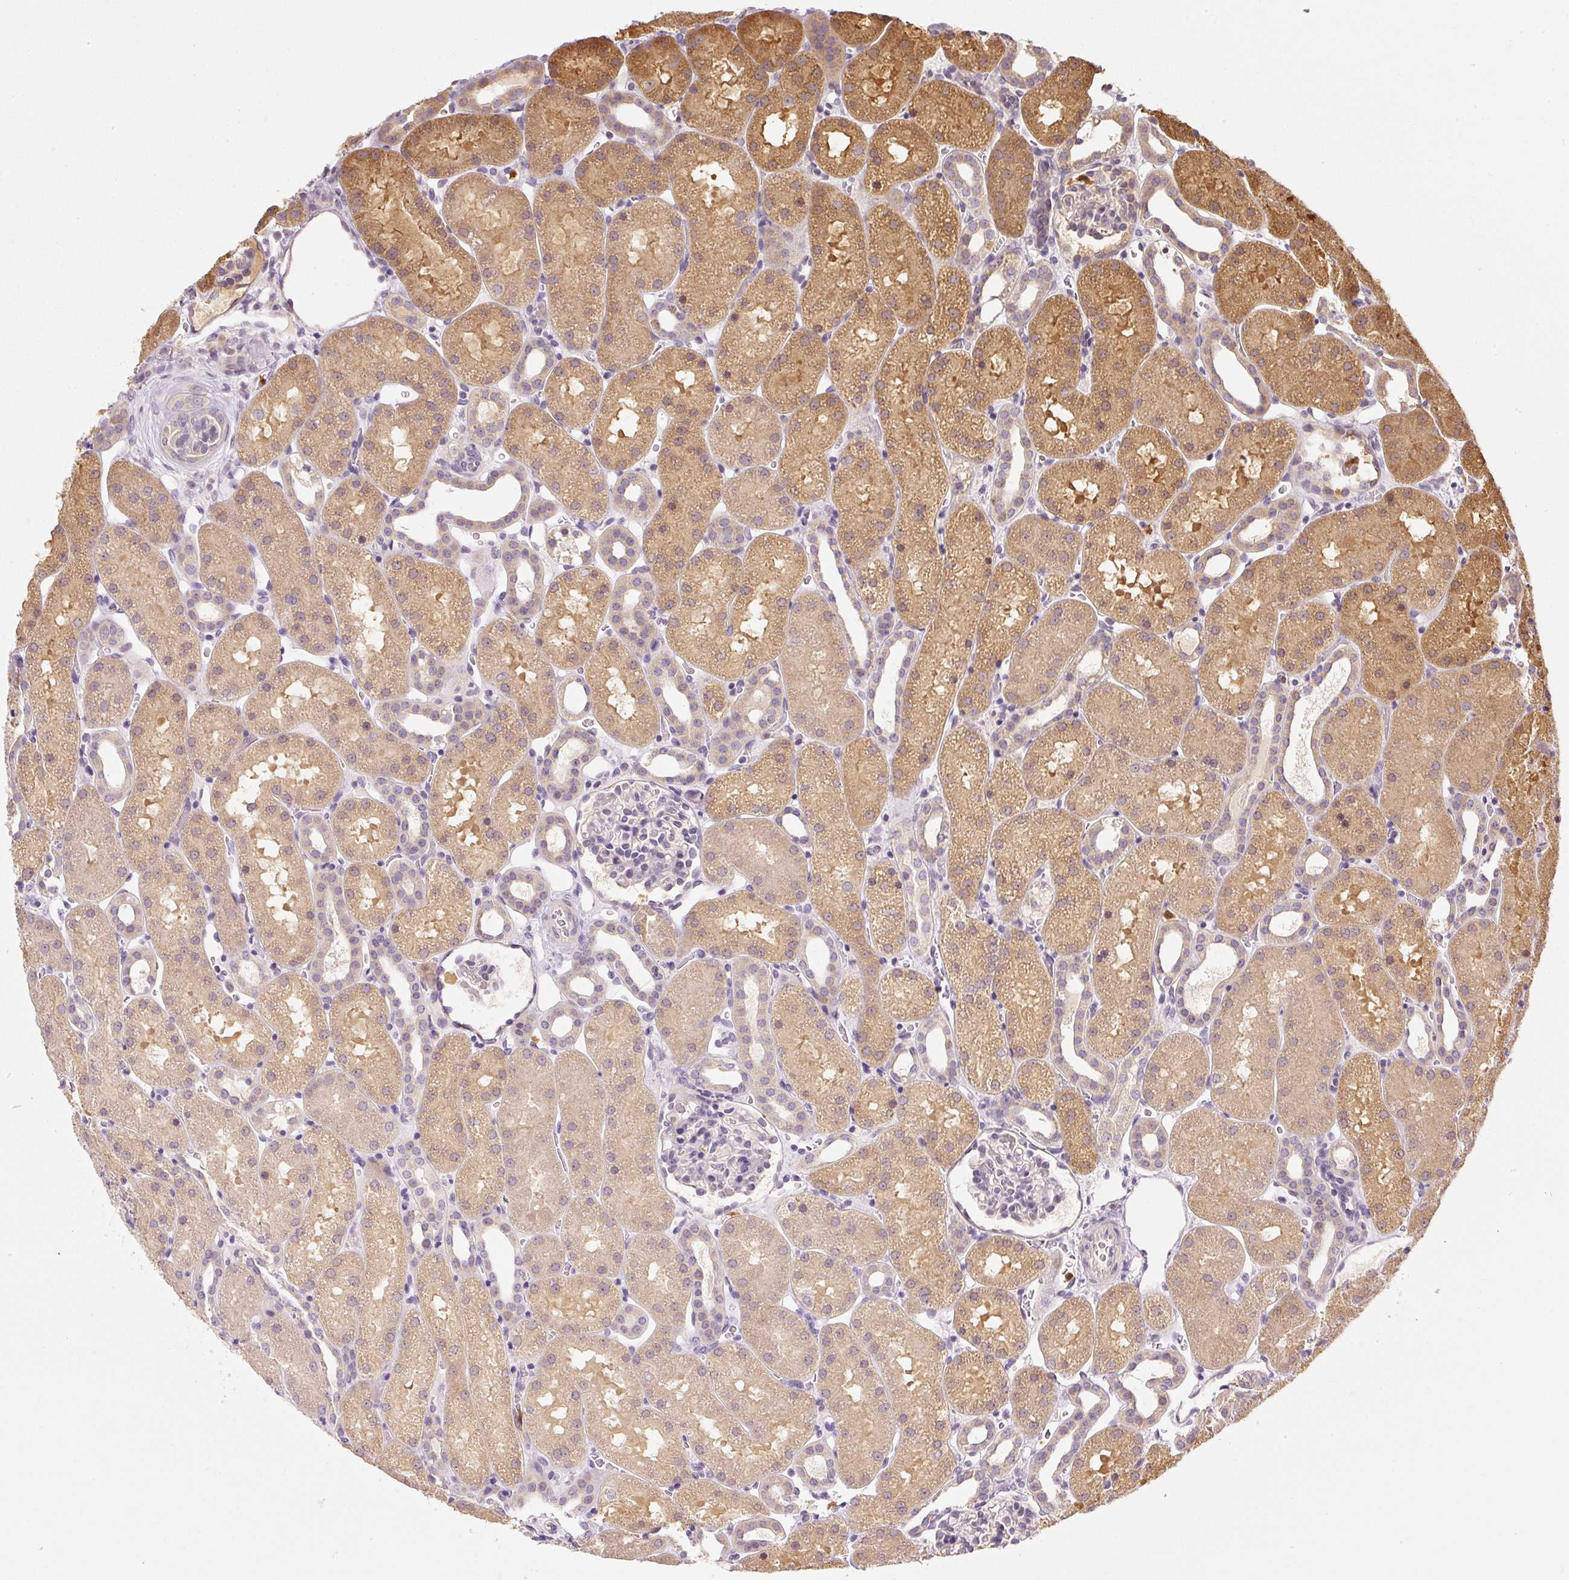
{"staining": {"intensity": "moderate", "quantity": ">75%", "location": "cytoplasmic/membranous"}, "tissue": "kidney", "cell_type": "Cells in glomeruli", "image_type": "normal", "snomed": [{"axis": "morphology", "description": "Normal tissue, NOS"}, {"axis": "topography", "description": "Kidney"}], "caption": "A photomicrograph of kidney stained for a protein reveals moderate cytoplasmic/membranous brown staining in cells in glomeruli. (DAB (3,3'-diaminobenzidine) IHC, brown staining for protein, blue staining for nuclei).", "gene": "CTTNBP2", "patient": {"sex": "male", "age": 2}}